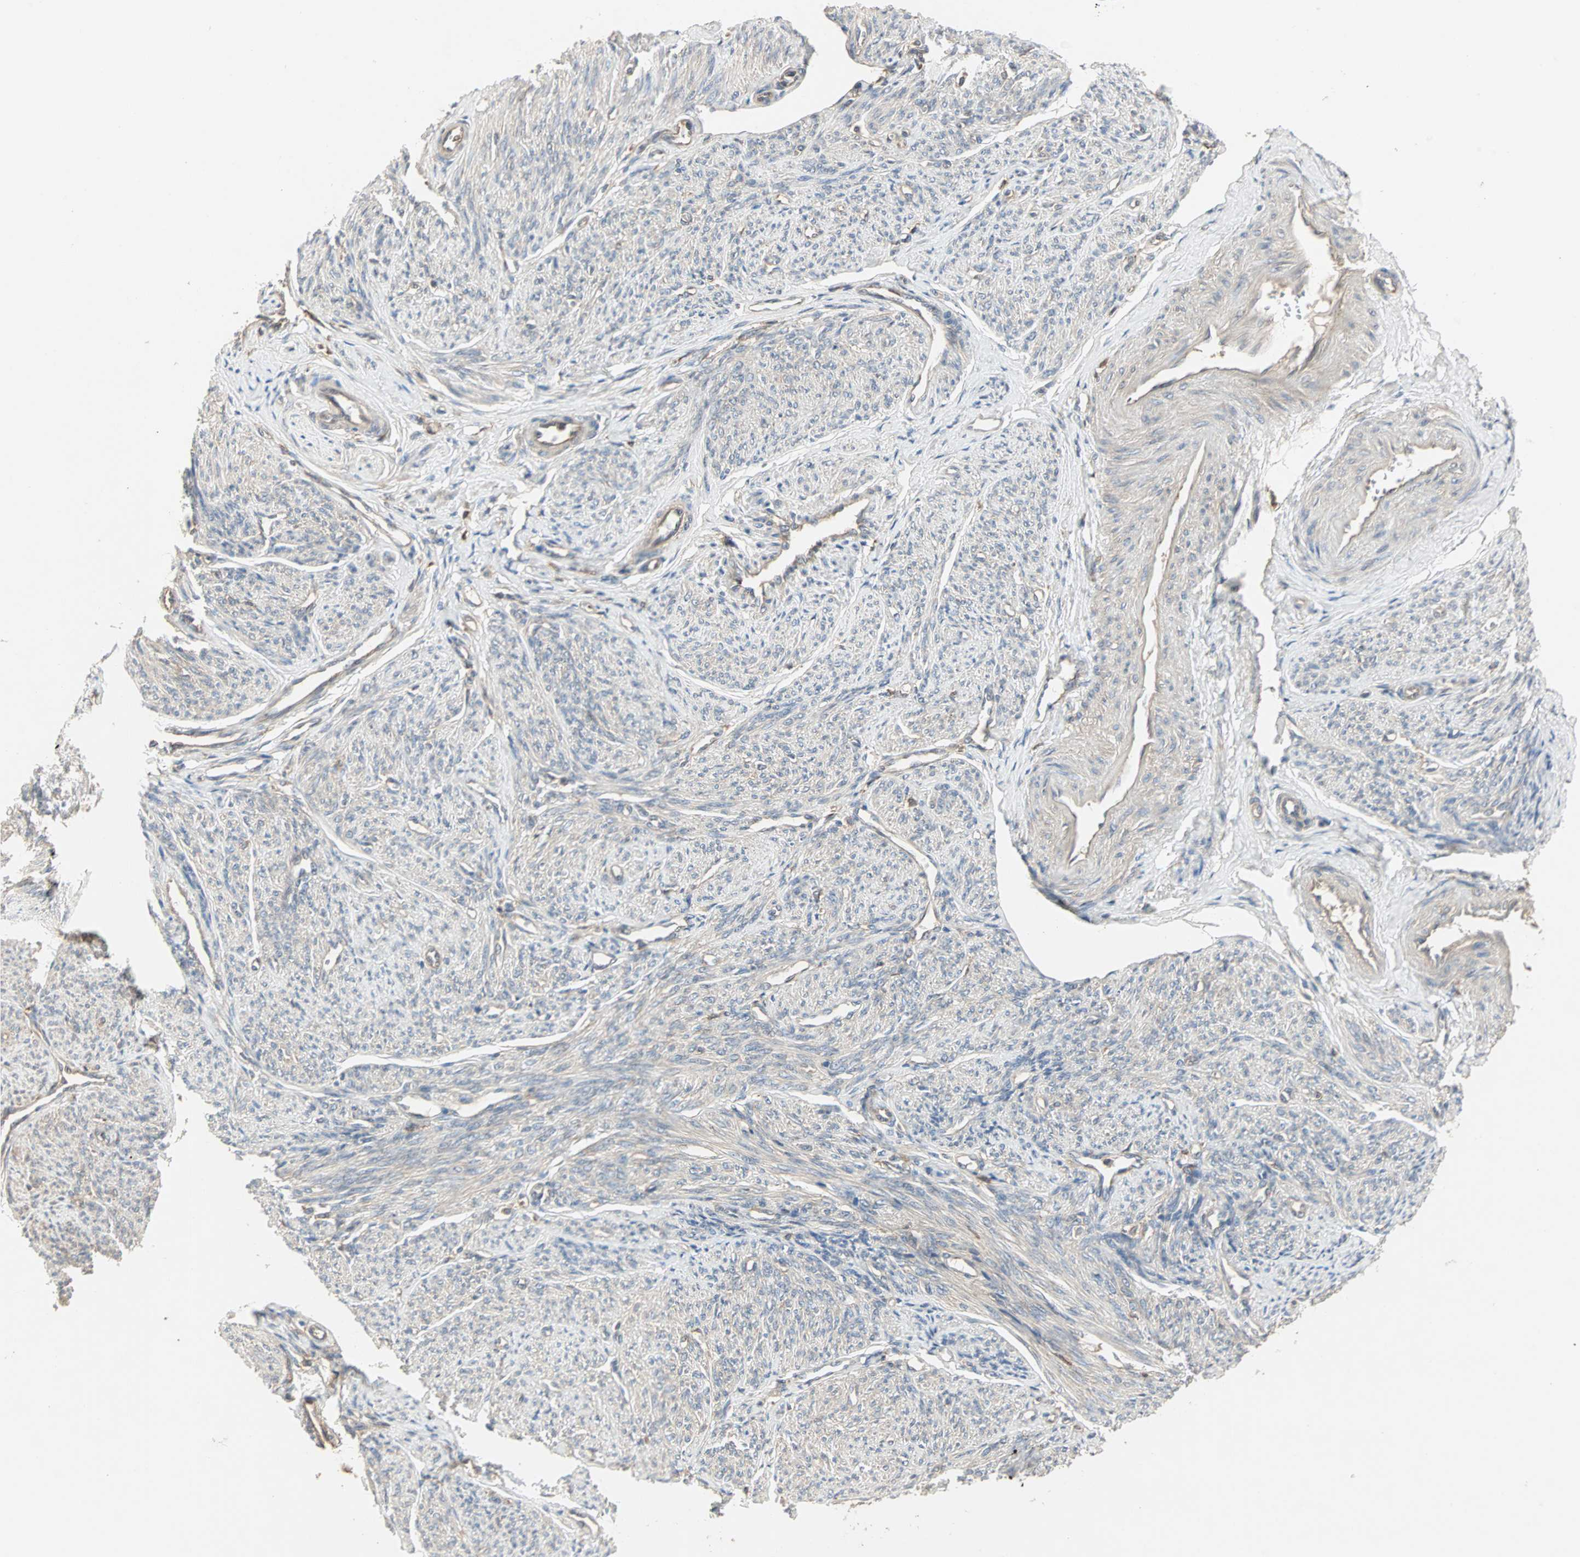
{"staining": {"intensity": "weak", "quantity": ">75%", "location": "cytoplasmic/membranous"}, "tissue": "smooth muscle", "cell_type": "Smooth muscle cells", "image_type": "normal", "snomed": [{"axis": "morphology", "description": "Normal tissue, NOS"}, {"axis": "topography", "description": "Smooth muscle"}], "caption": "Immunohistochemical staining of unremarkable smooth muscle exhibits low levels of weak cytoplasmic/membranous staining in approximately >75% of smooth muscle cells.", "gene": "GNAI2", "patient": {"sex": "female", "age": 65}}